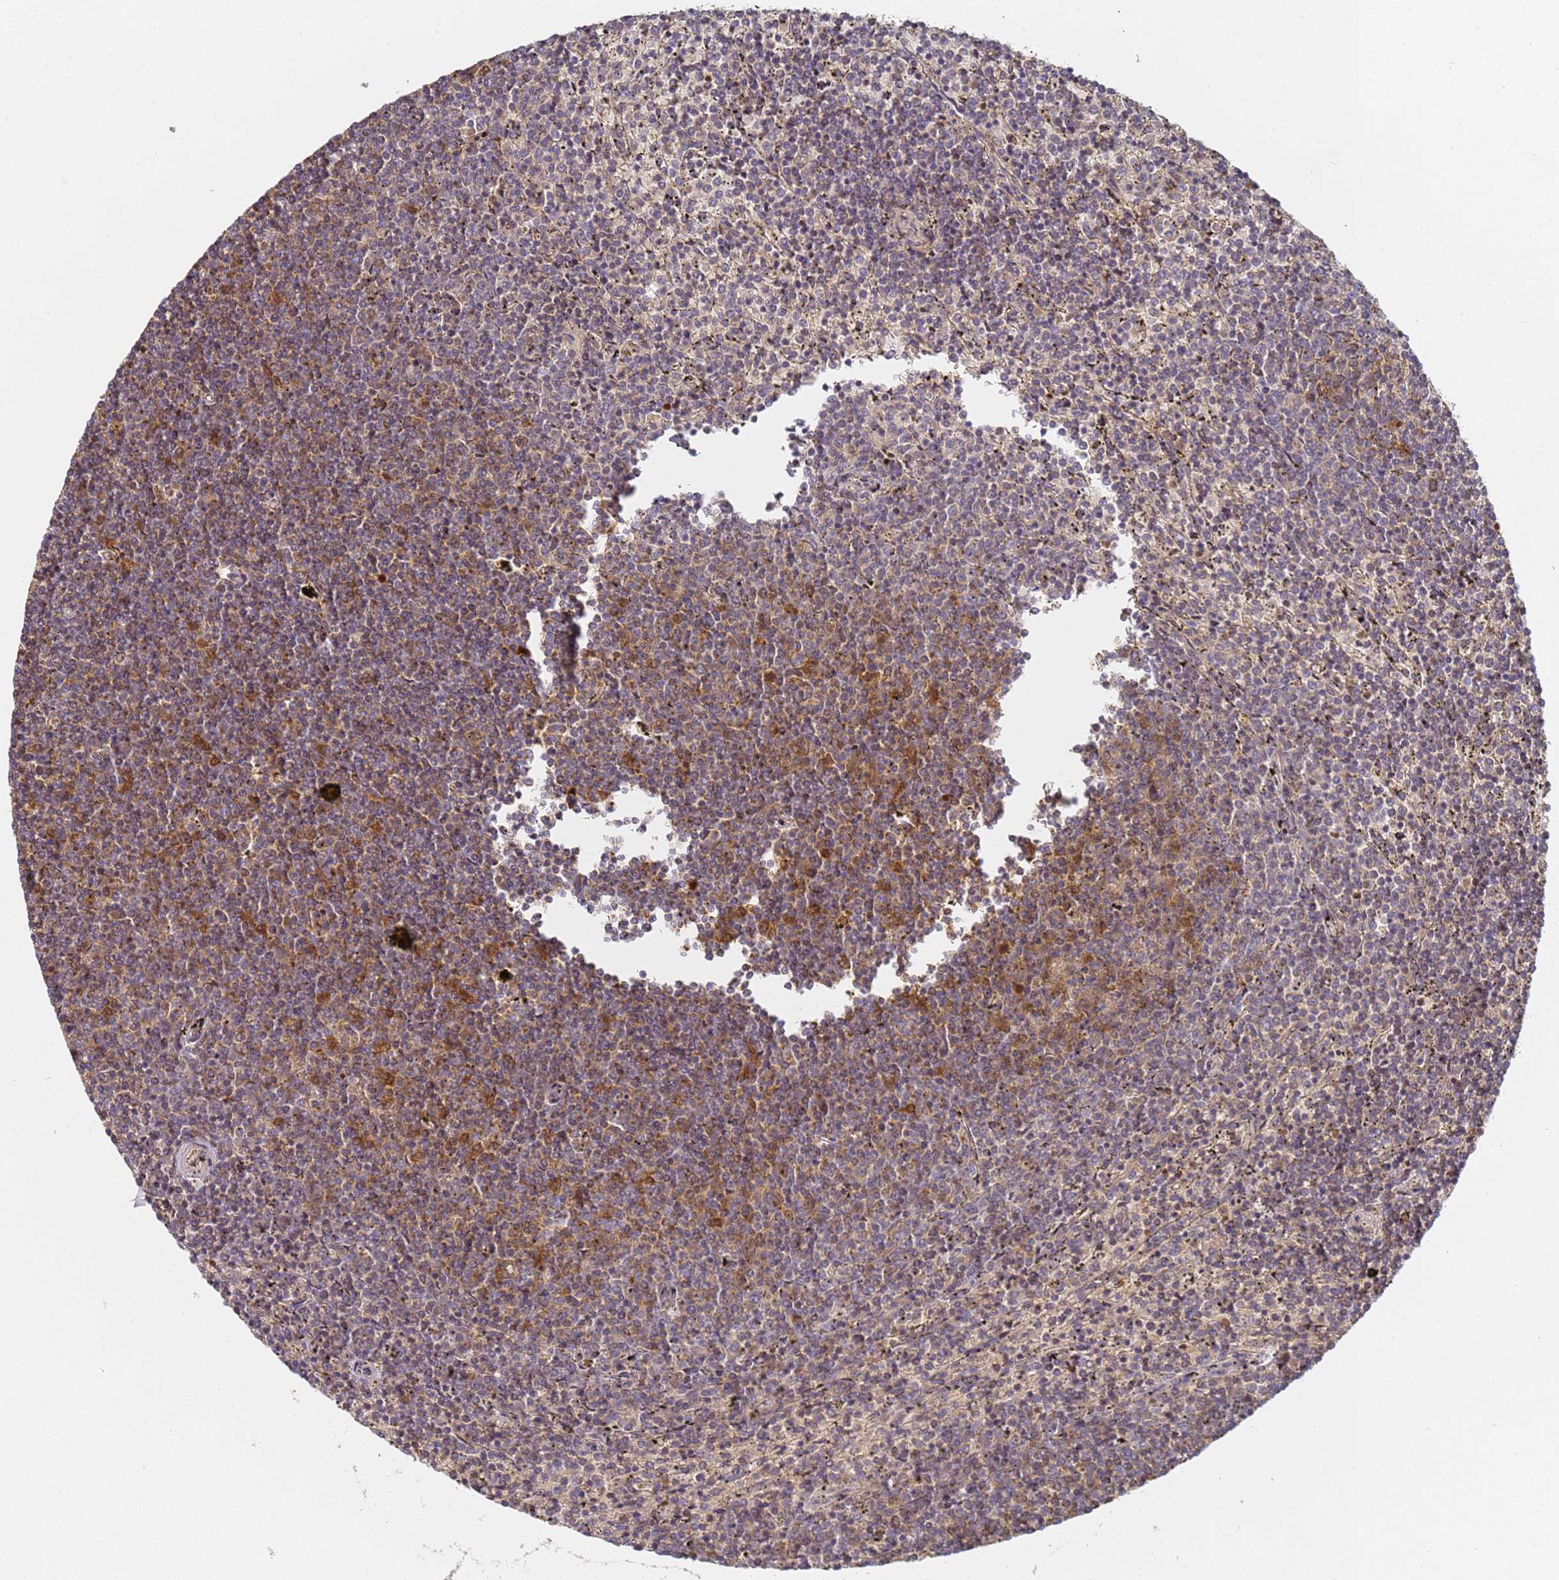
{"staining": {"intensity": "moderate", "quantity": "<25%", "location": "cytoplasmic/membranous,nuclear"}, "tissue": "lymphoma", "cell_type": "Tumor cells", "image_type": "cancer", "snomed": [{"axis": "morphology", "description": "Malignant lymphoma, non-Hodgkin's type, Low grade"}, {"axis": "topography", "description": "Spleen"}], "caption": "Immunohistochemistry (IHC) of human lymphoma demonstrates low levels of moderate cytoplasmic/membranous and nuclear staining in approximately <25% of tumor cells.", "gene": "HMCES", "patient": {"sex": "female", "age": 50}}